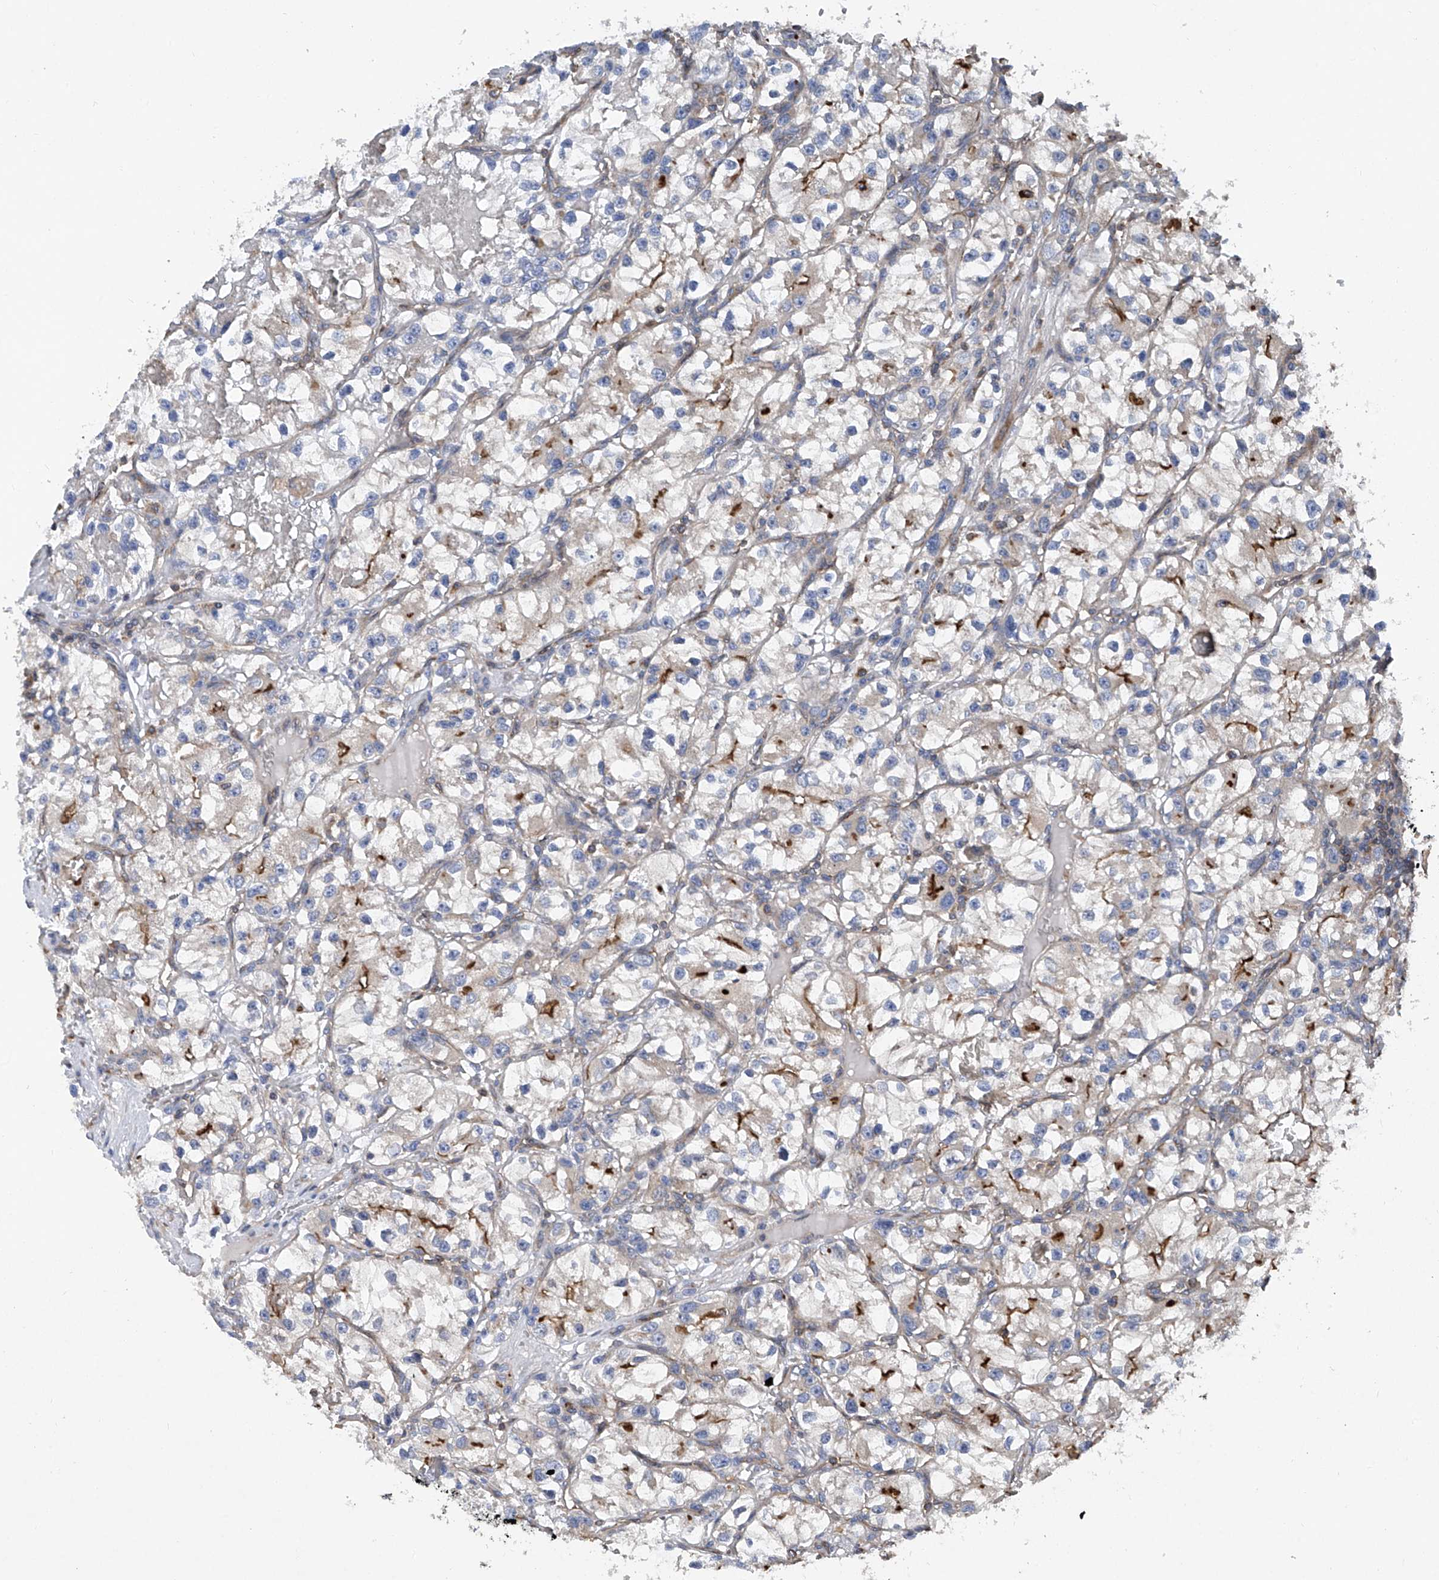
{"staining": {"intensity": "moderate", "quantity": "<25%", "location": "cytoplasmic/membranous"}, "tissue": "renal cancer", "cell_type": "Tumor cells", "image_type": "cancer", "snomed": [{"axis": "morphology", "description": "Adenocarcinoma, NOS"}, {"axis": "topography", "description": "Kidney"}], "caption": "This is an image of IHC staining of renal adenocarcinoma, which shows moderate positivity in the cytoplasmic/membranous of tumor cells.", "gene": "TRIM38", "patient": {"sex": "female", "age": 57}}